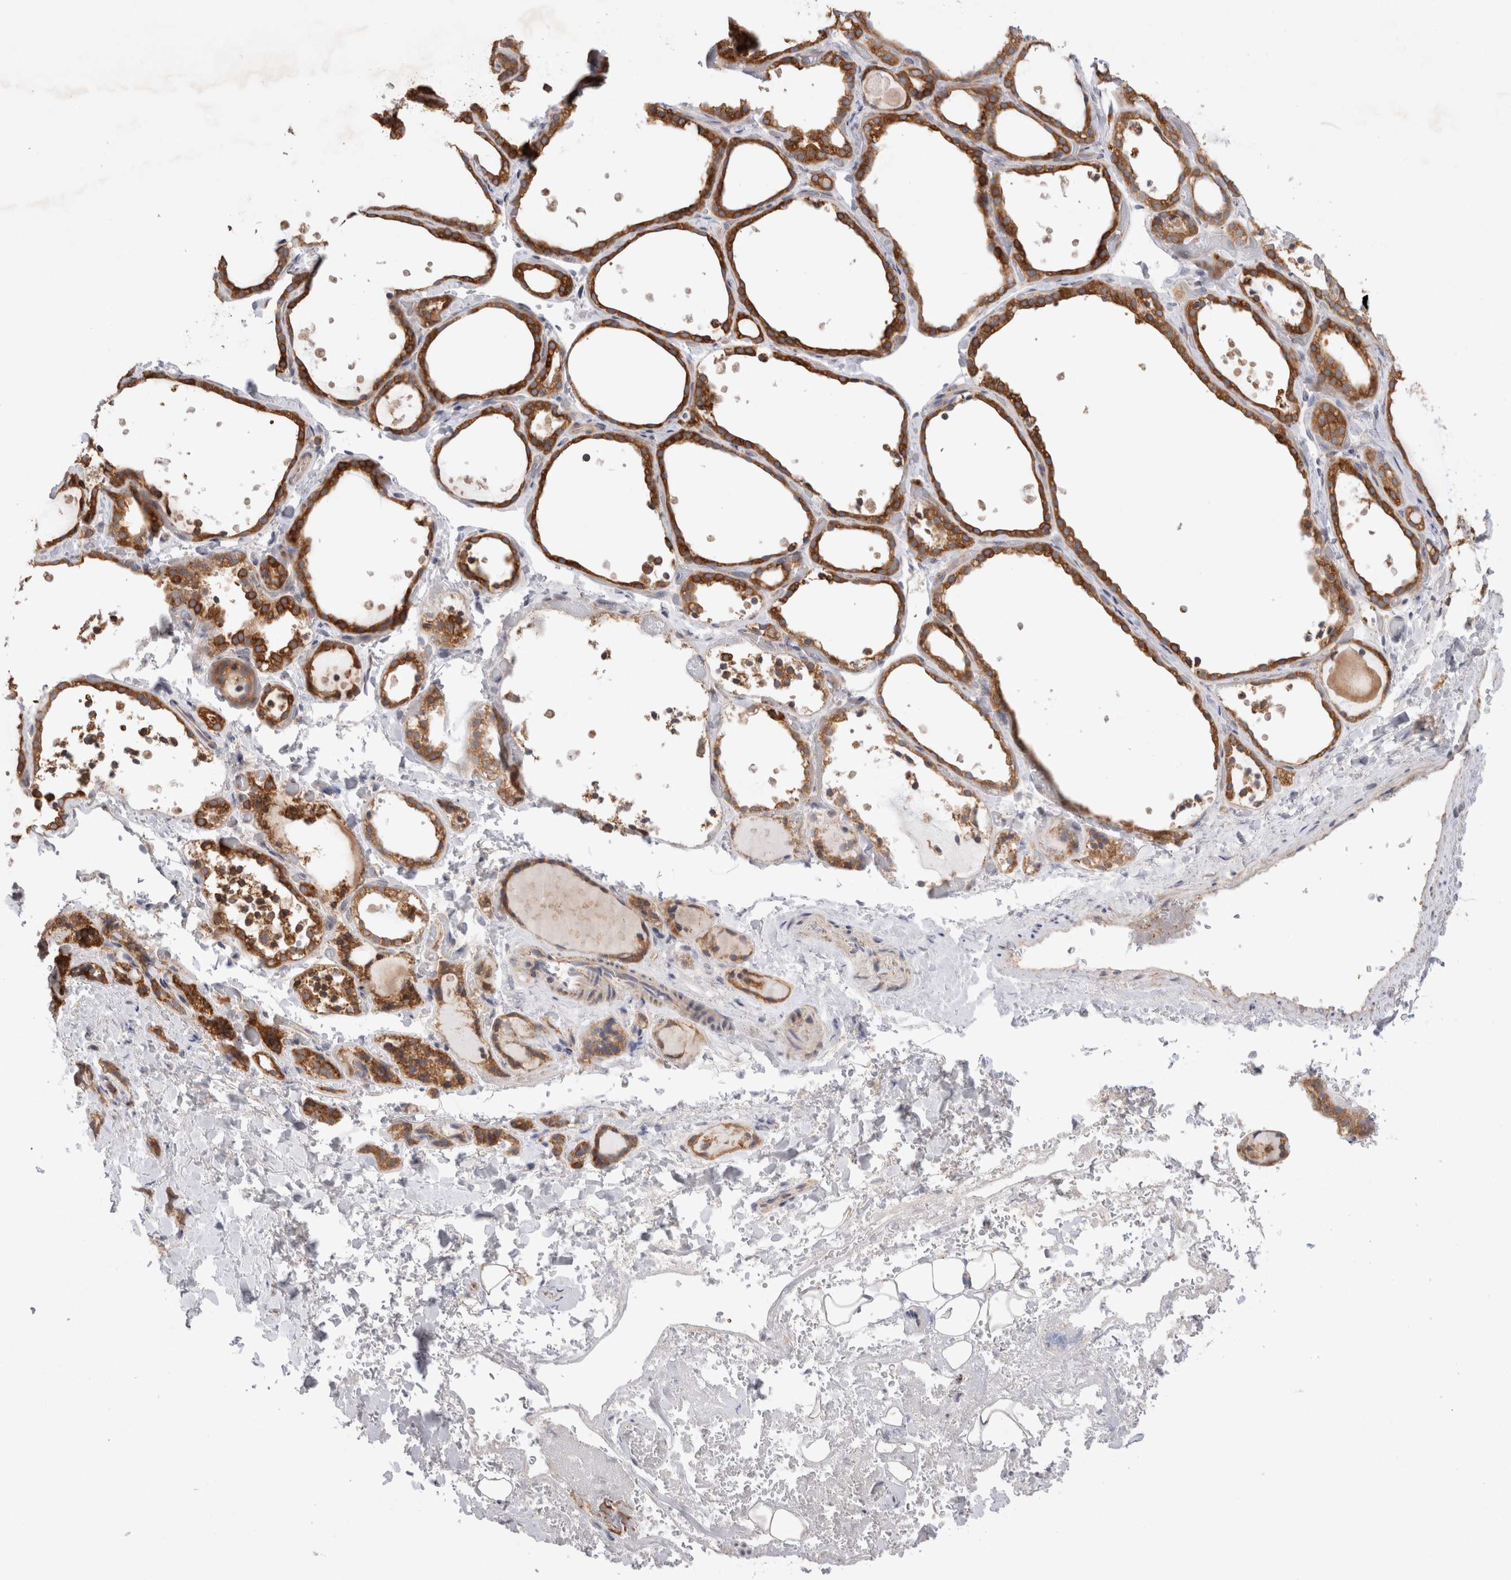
{"staining": {"intensity": "strong", "quantity": ">75%", "location": "cytoplasmic/membranous"}, "tissue": "thyroid gland", "cell_type": "Glandular cells", "image_type": "normal", "snomed": [{"axis": "morphology", "description": "Normal tissue, NOS"}, {"axis": "topography", "description": "Thyroid gland"}], "caption": "This image reveals benign thyroid gland stained with immunohistochemistry to label a protein in brown. The cytoplasmic/membranous of glandular cells show strong positivity for the protein. Nuclei are counter-stained blue.", "gene": "NPC1", "patient": {"sex": "female", "age": 44}}